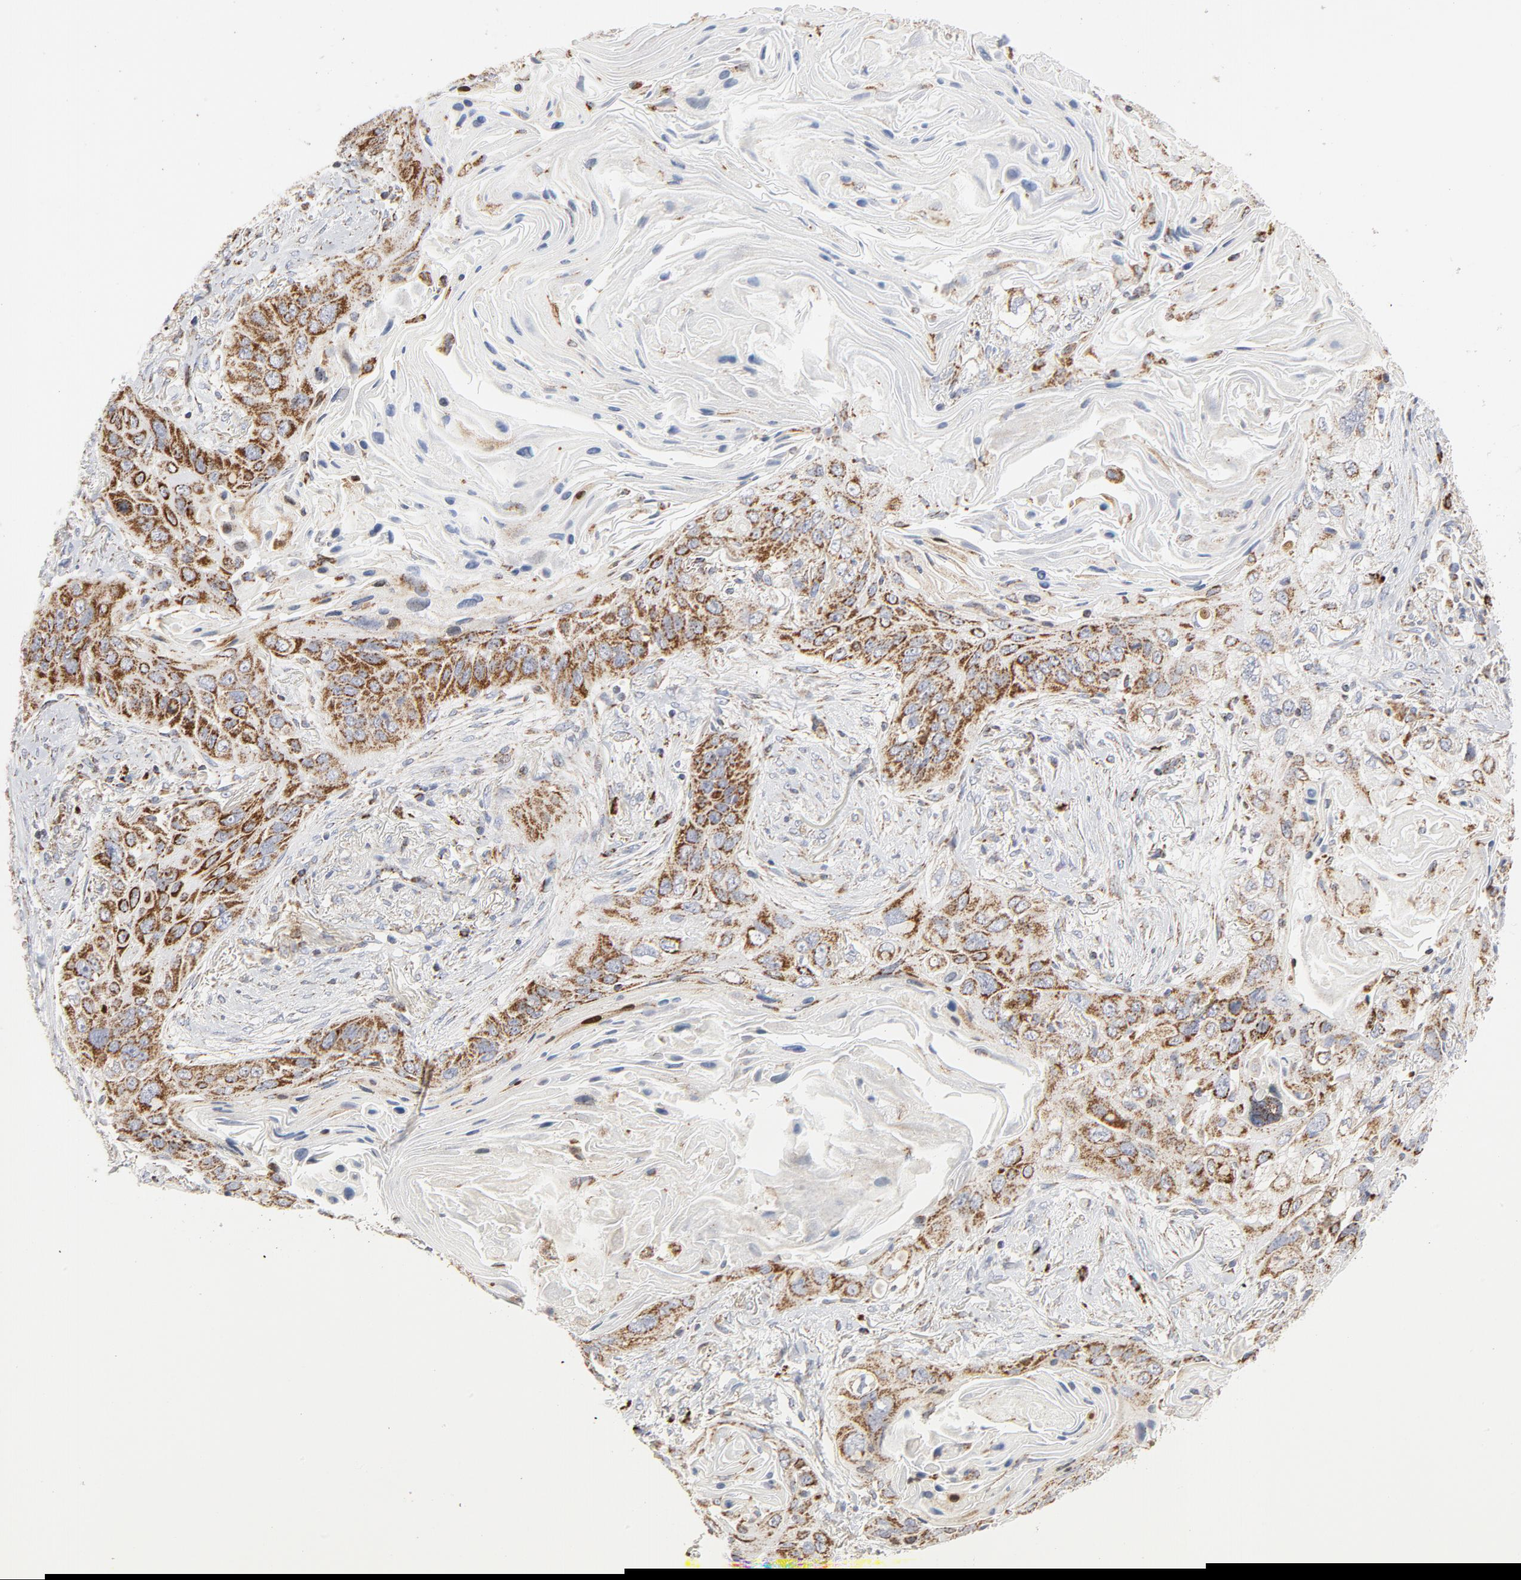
{"staining": {"intensity": "strong", "quantity": ">75%", "location": "cytoplasmic/membranous"}, "tissue": "lung cancer", "cell_type": "Tumor cells", "image_type": "cancer", "snomed": [{"axis": "morphology", "description": "Squamous cell carcinoma, NOS"}, {"axis": "topography", "description": "Lung"}], "caption": "Brown immunohistochemical staining in human squamous cell carcinoma (lung) shows strong cytoplasmic/membranous staining in about >75% of tumor cells.", "gene": "CYCS", "patient": {"sex": "female", "age": 67}}